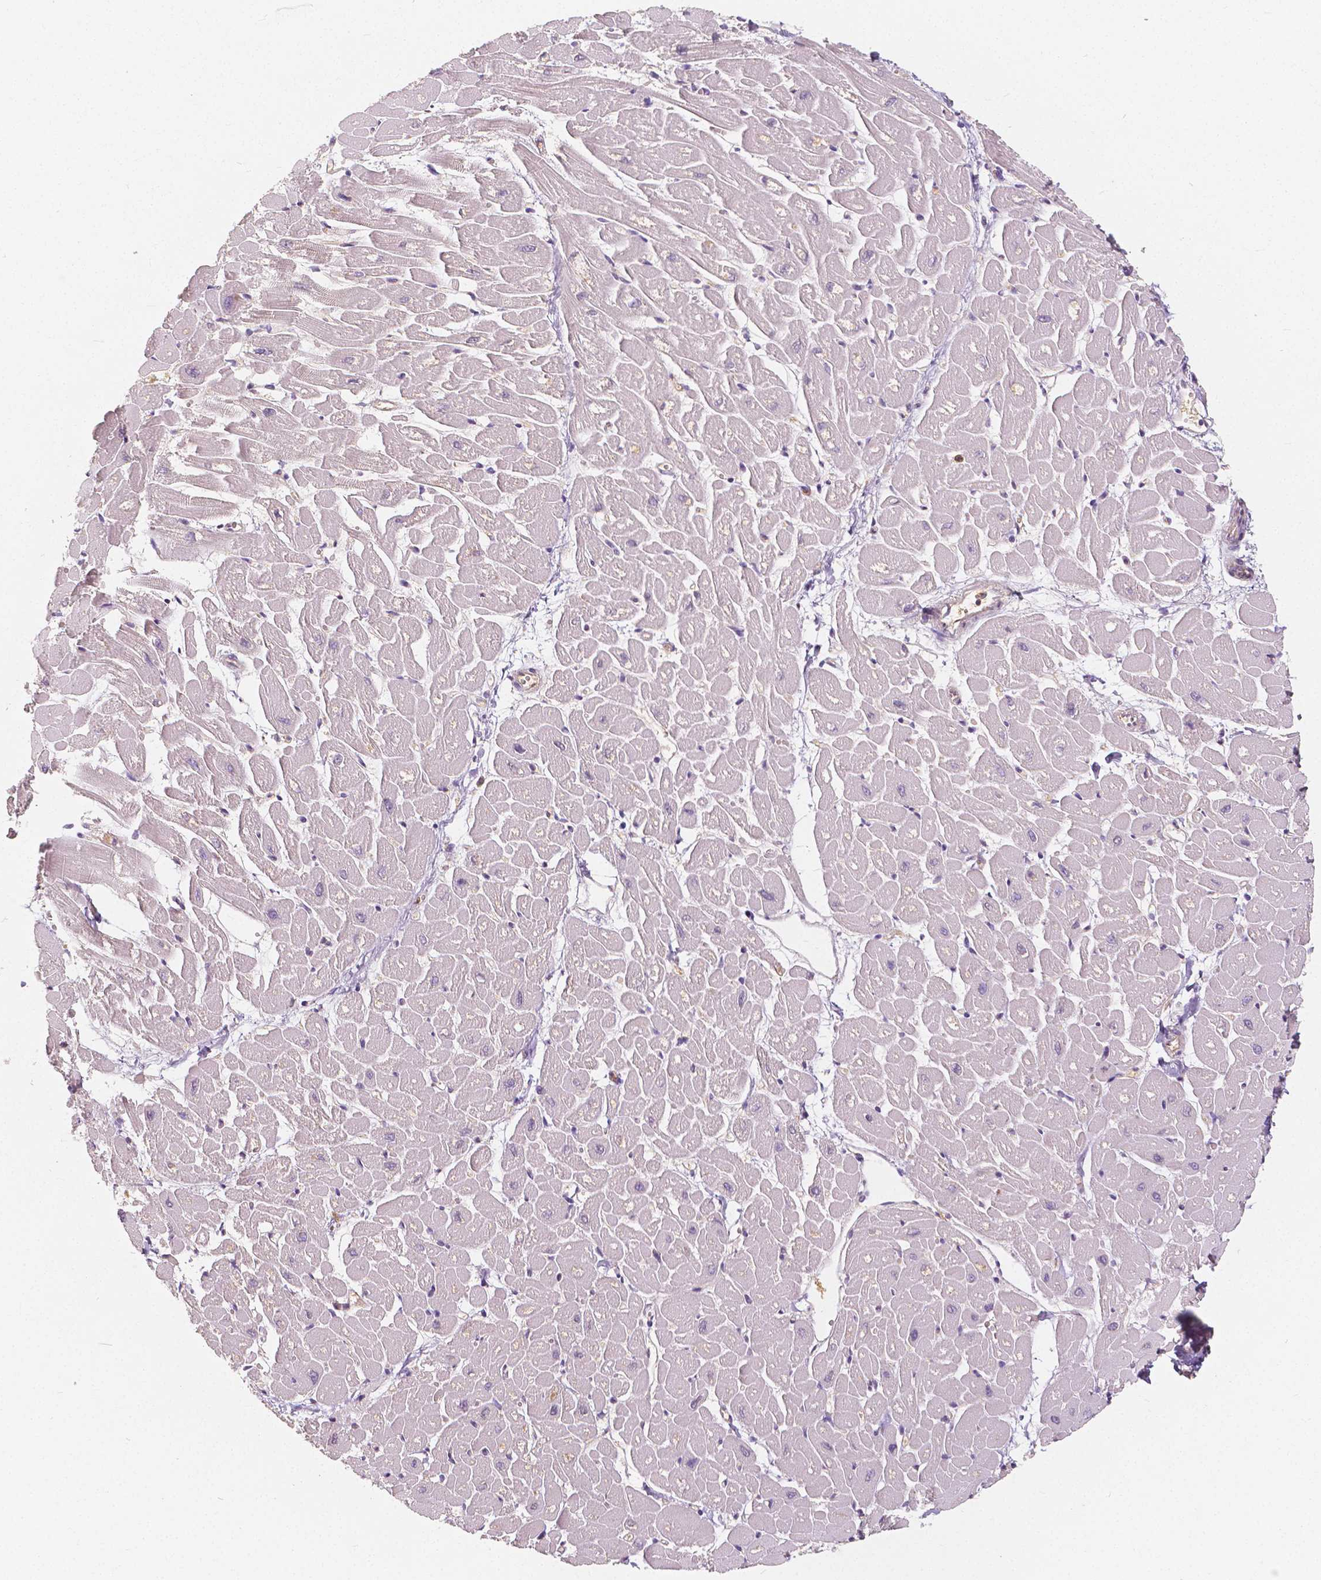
{"staining": {"intensity": "negative", "quantity": "none", "location": "none"}, "tissue": "heart muscle", "cell_type": "Cardiomyocytes", "image_type": "normal", "snomed": [{"axis": "morphology", "description": "Normal tissue, NOS"}, {"axis": "topography", "description": "Heart"}], "caption": "Immunohistochemistry of normal heart muscle demonstrates no staining in cardiomyocytes. (Immunohistochemistry, brightfield microscopy, high magnification).", "gene": "NAPRT", "patient": {"sex": "male", "age": 57}}